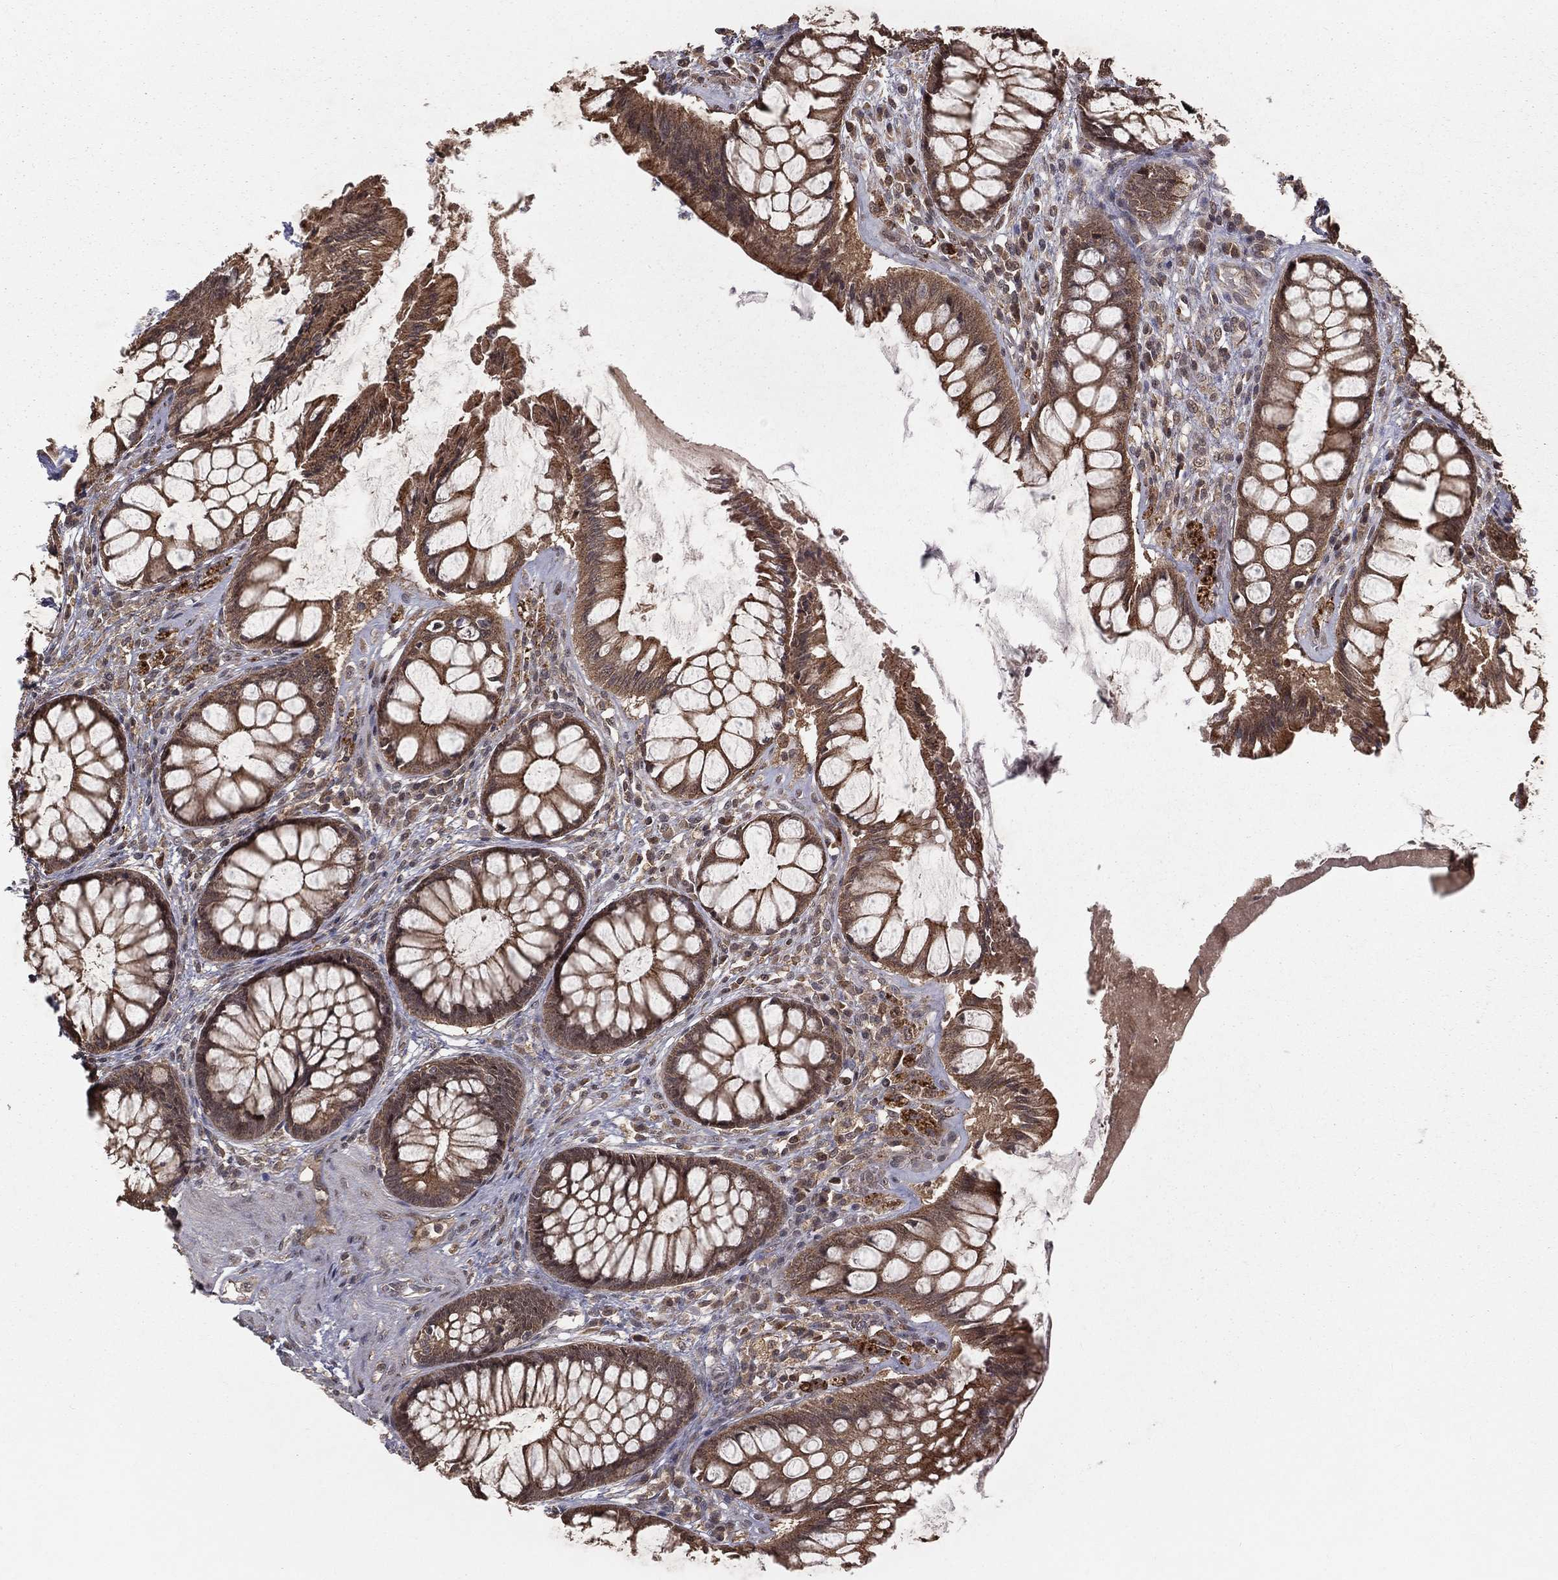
{"staining": {"intensity": "moderate", "quantity": ">75%", "location": "cytoplasmic/membranous"}, "tissue": "rectum", "cell_type": "Glandular cells", "image_type": "normal", "snomed": [{"axis": "morphology", "description": "Normal tissue, NOS"}, {"axis": "topography", "description": "Rectum"}], "caption": "Rectum was stained to show a protein in brown. There is medium levels of moderate cytoplasmic/membranous expression in about >75% of glandular cells. (DAB IHC with brightfield microscopy, high magnification).", "gene": "ZDHHC15", "patient": {"sex": "female", "age": 58}}